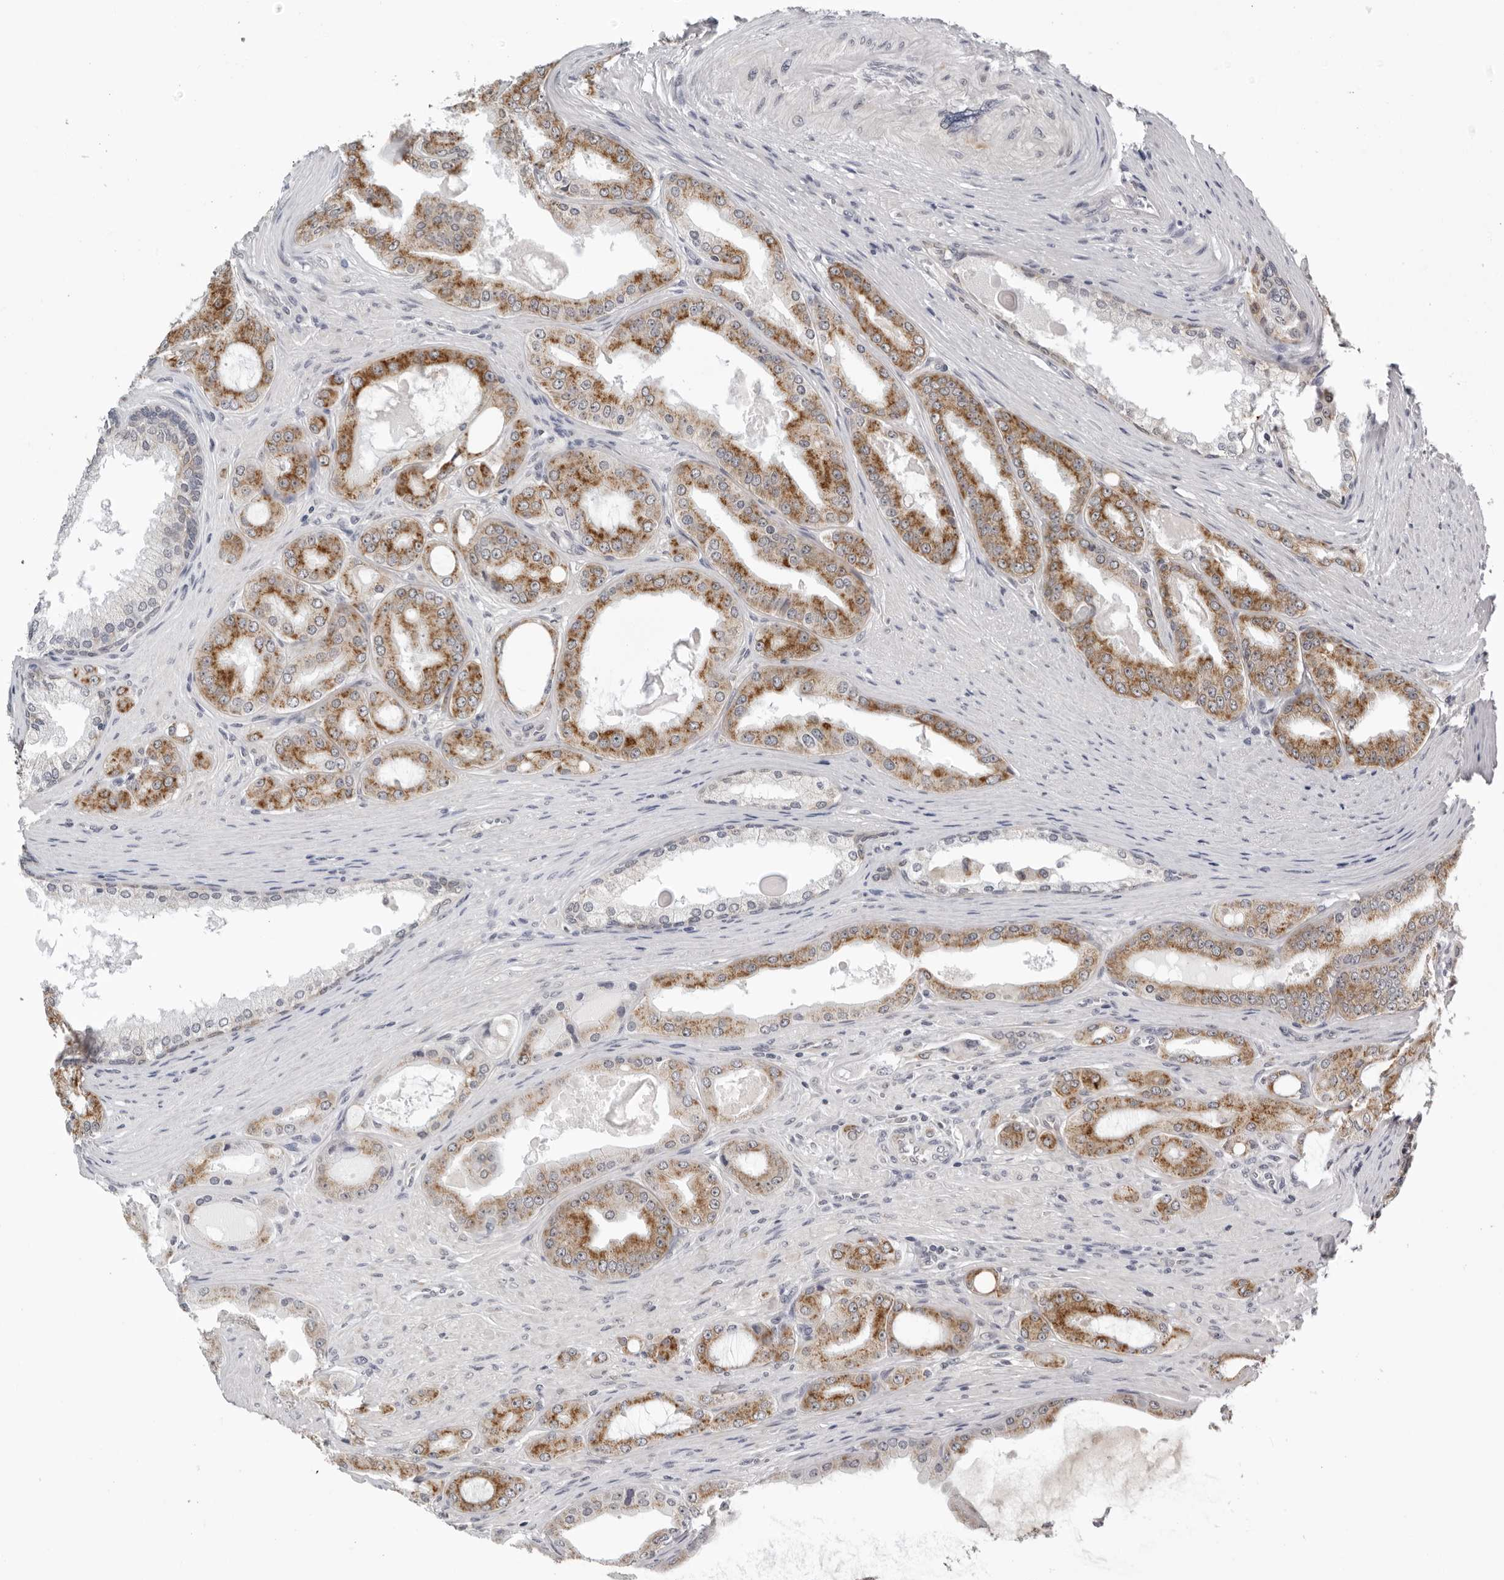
{"staining": {"intensity": "moderate", "quantity": ">75%", "location": "cytoplasmic/membranous"}, "tissue": "prostate cancer", "cell_type": "Tumor cells", "image_type": "cancer", "snomed": [{"axis": "morphology", "description": "Adenocarcinoma, High grade"}, {"axis": "topography", "description": "Prostate"}], "caption": "Tumor cells display medium levels of moderate cytoplasmic/membranous positivity in approximately >75% of cells in human prostate high-grade adenocarcinoma.", "gene": "CPT2", "patient": {"sex": "male", "age": 60}}